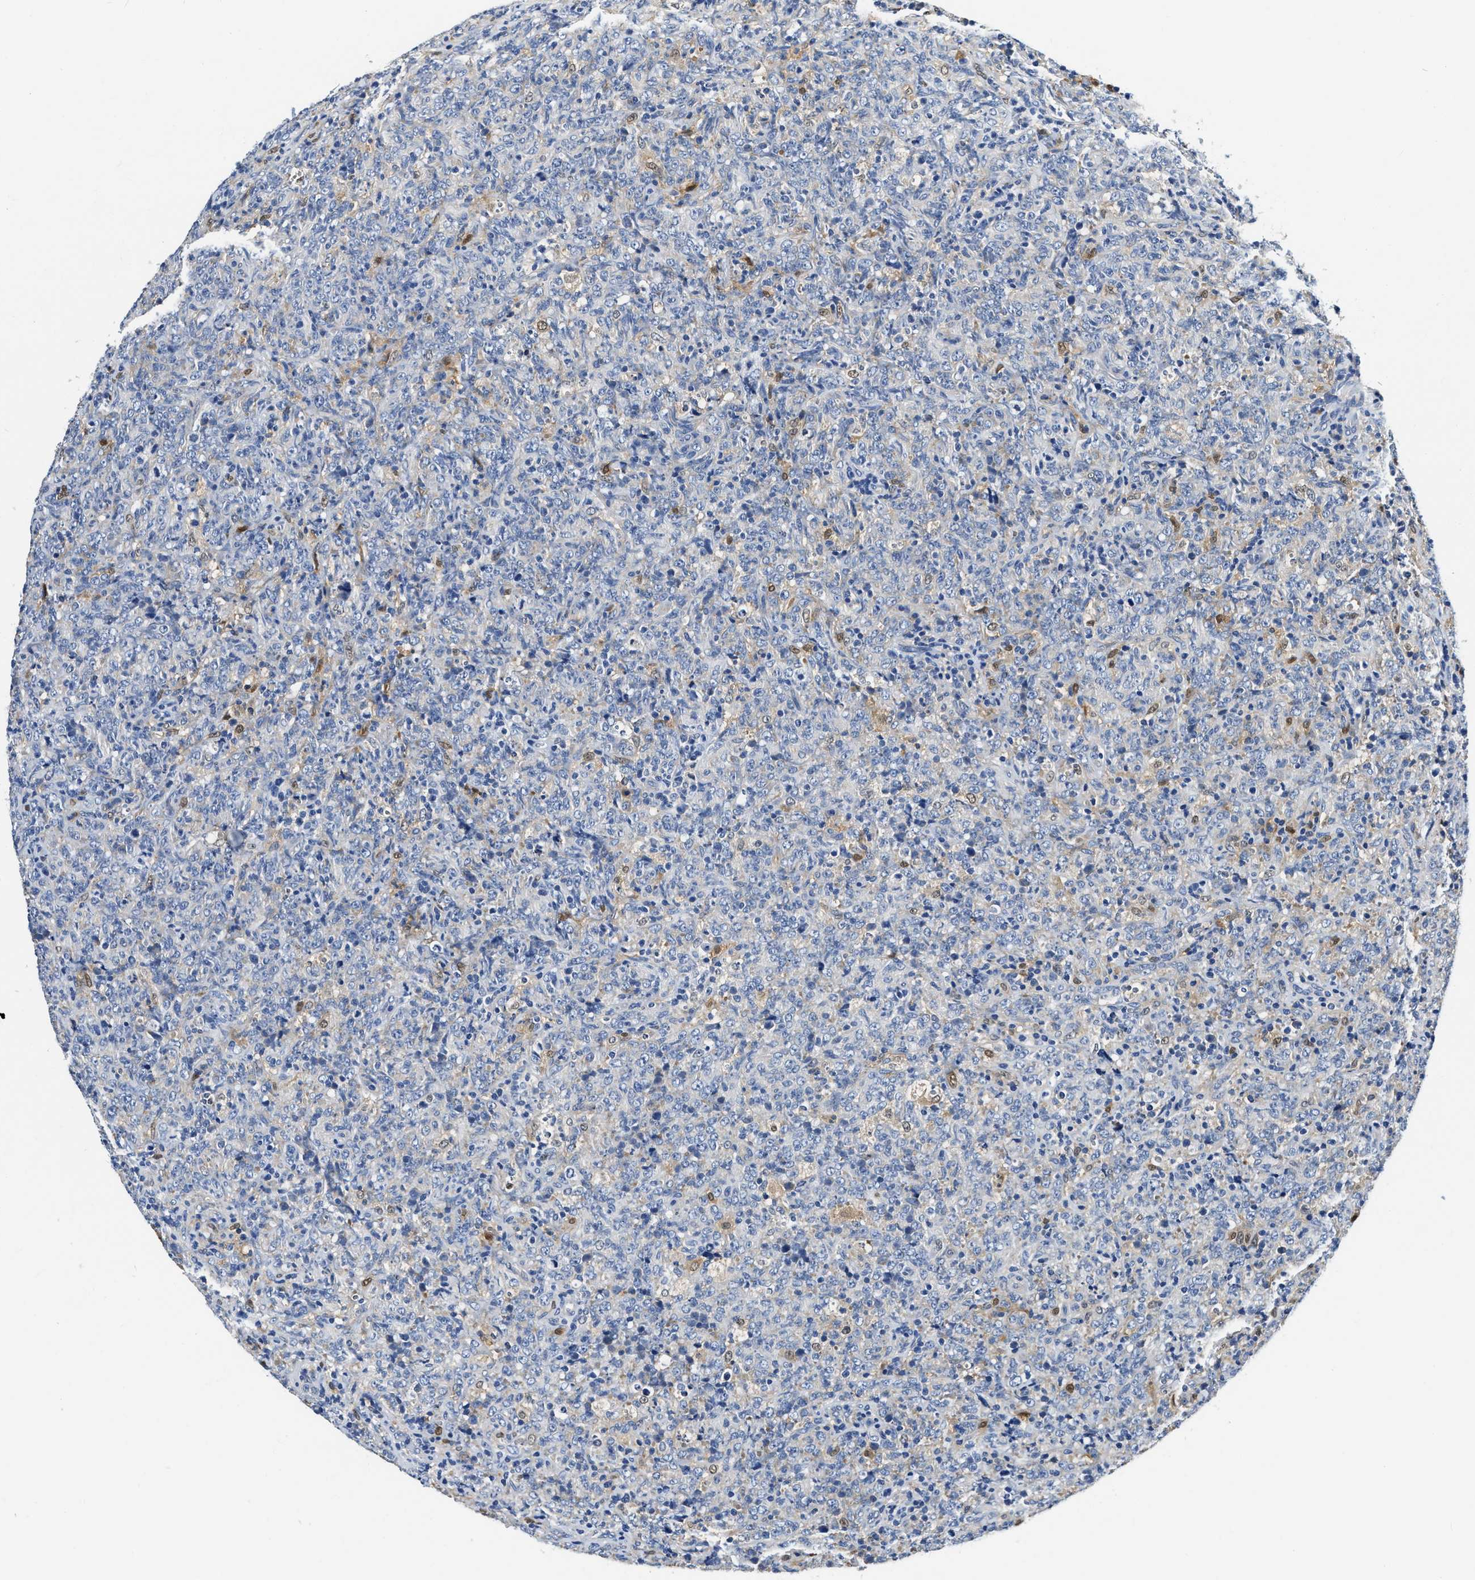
{"staining": {"intensity": "negative", "quantity": "none", "location": "none"}, "tissue": "lymphoma", "cell_type": "Tumor cells", "image_type": "cancer", "snomed": [{"axis": "morphology", "description": "Malignant lymphoma, non-Hodgkin's type, High grade"}, {"axis": "topography", "description": "Tonsil"}], "caption": "DAB (3,3'-diaminobenzidine) immunohistochemical staining of lymphoma demonstrates no significant positivity in tumor cells. Brightfield microscopy of immunohistochemistry (IHC) stained with DAB (3,3'-diaminobenzidine) (brown) and hematoxylin (blue), captured at high magnification.", "gene": "EIF2AK2", "patient": {"sex": "female", "age": 36}}